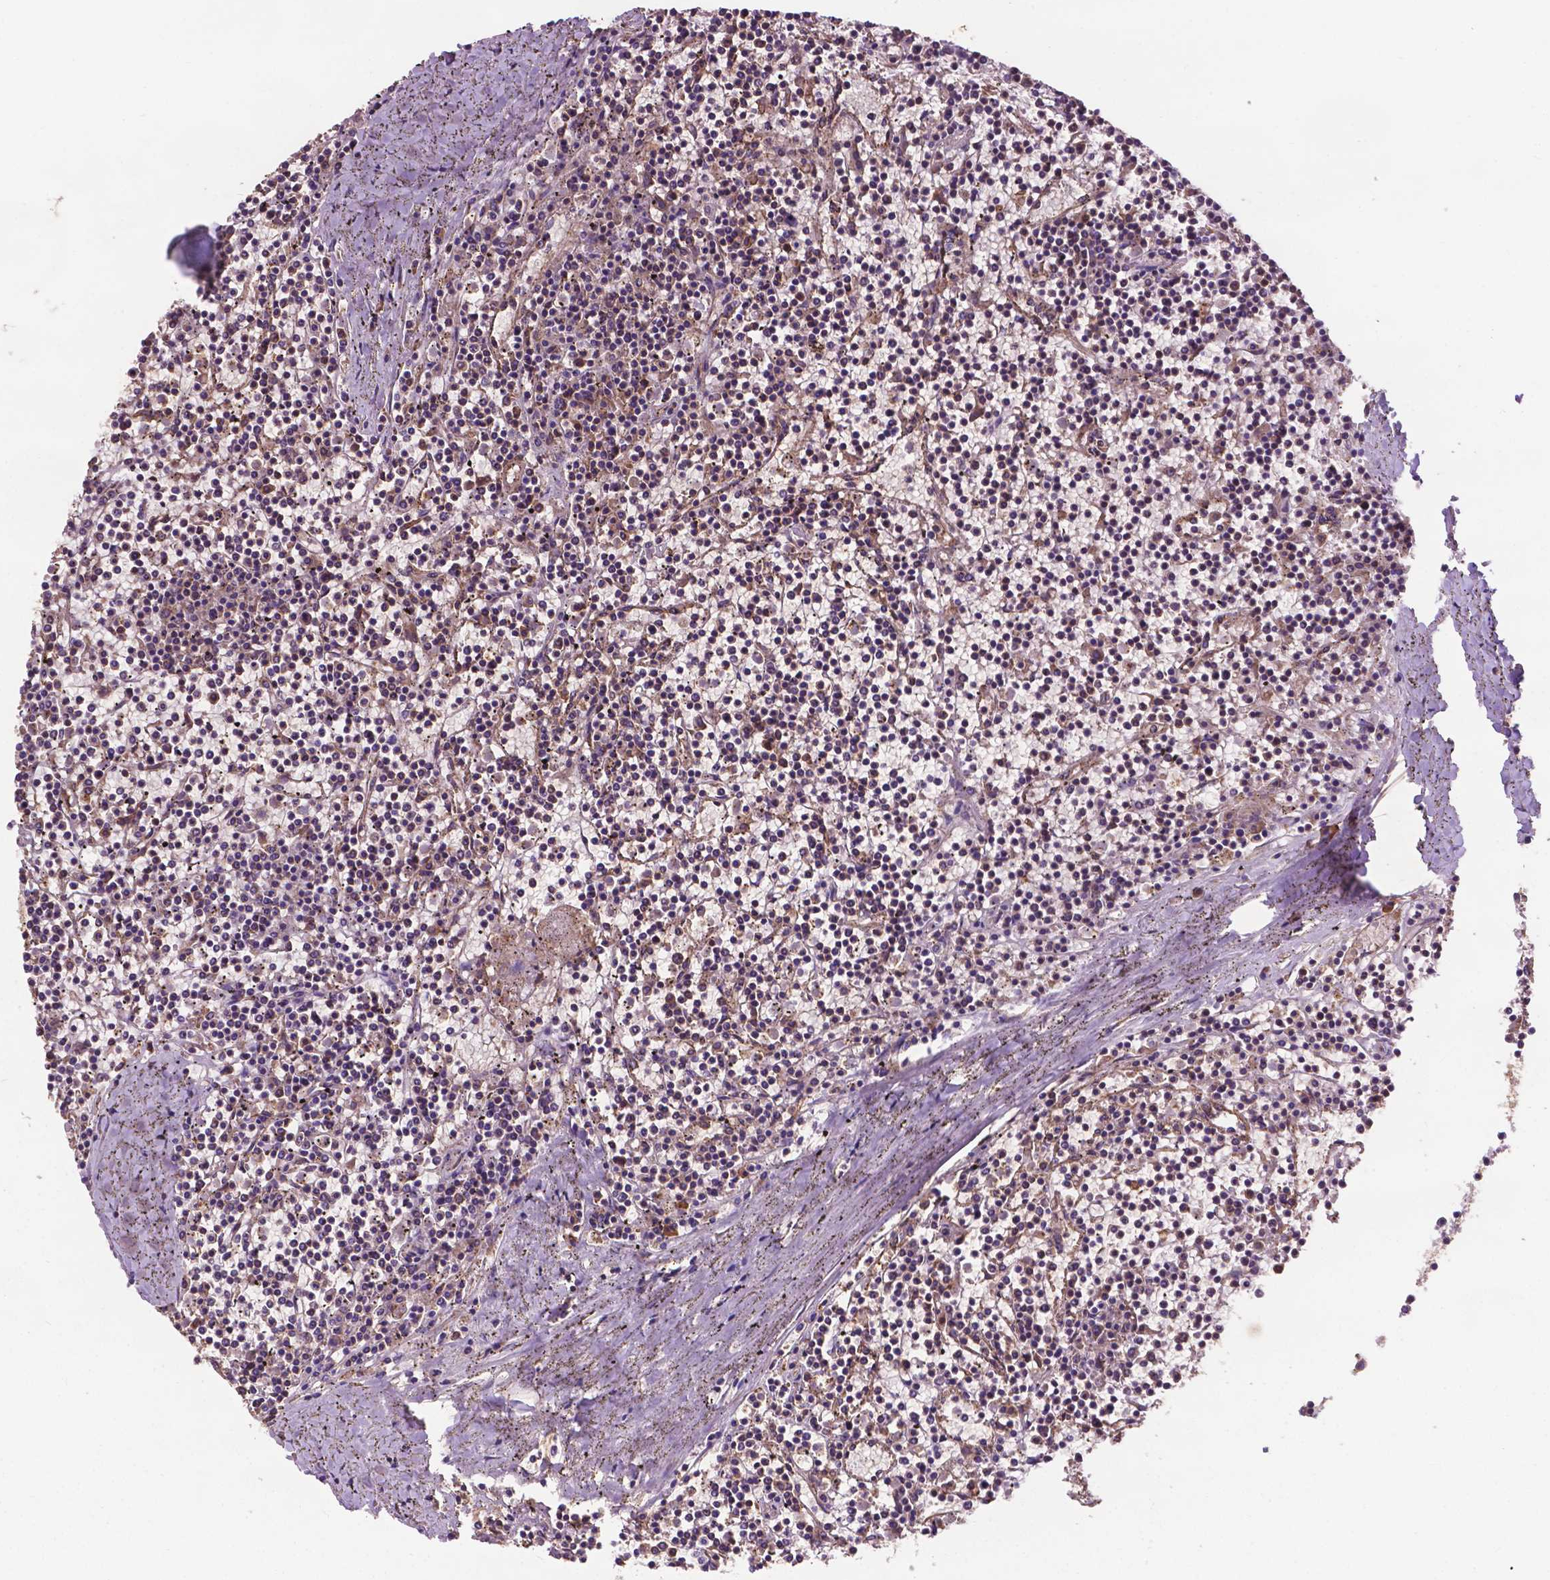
{"staining": {"intensity": "weak", "quantity": "<25%", "location": "cytoplasmic/membranous"}, "tissue": "lymphoma", "cell_type": "Tumor cells", "image_type": "cancer", "snomed": [{"axis": "morphology", "description": "Malignant lymphoma, non-Hodgkin's type, Low grade"}, {"axis": "topography", "description": "Spleen"}], "caption": "IHC photomicrograph of neoplastic tissue: lymphoma stained with DAB (3,3'-diaminobenzidine) displays no significant protein positivity in tumor cells.", "gene": "CCDC71L", "patient": {"sex": "female", "age": 19}}